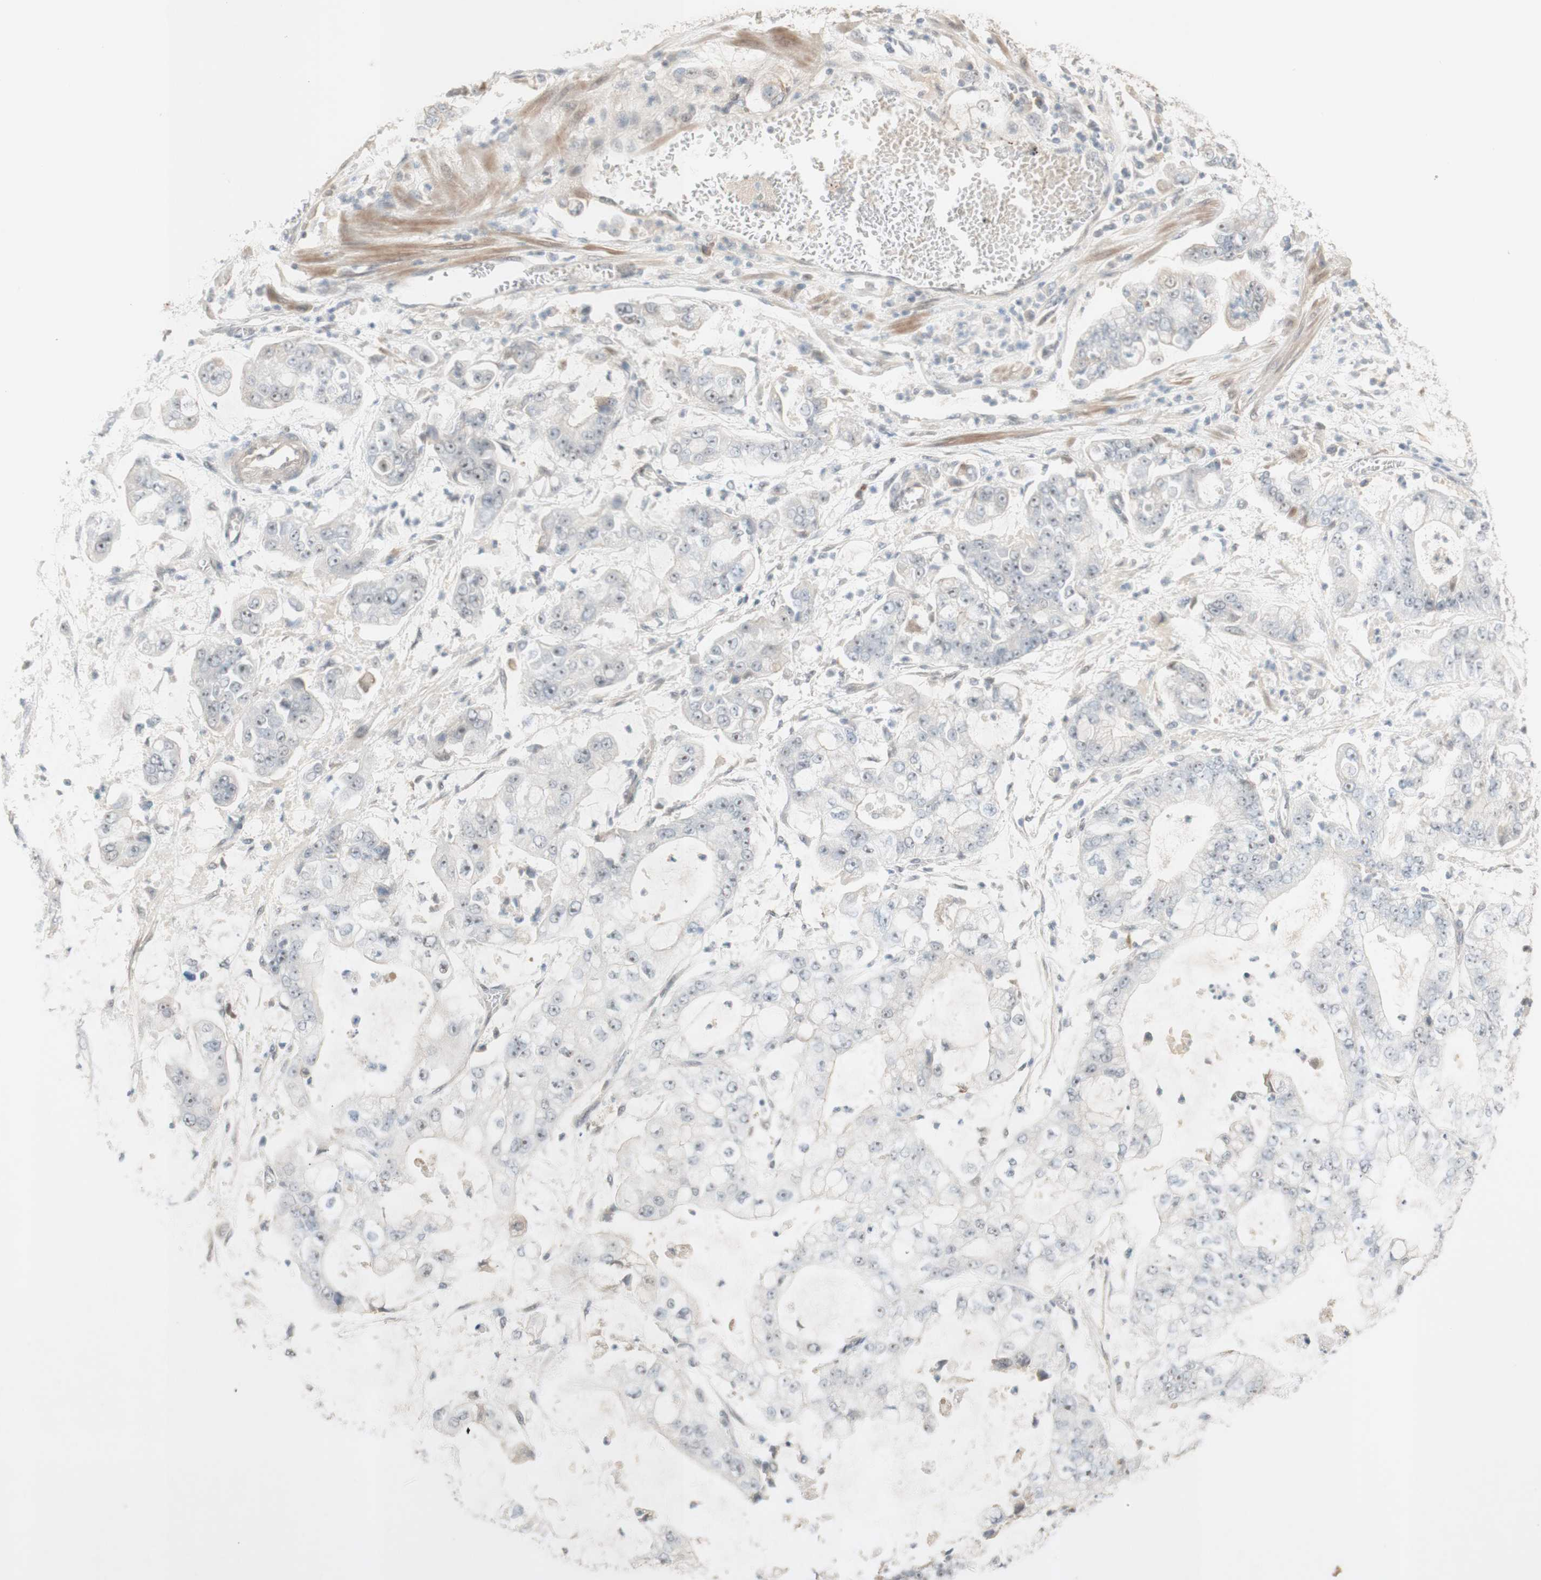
{"staining": {"intensity": "negative", "quantity": "none", "location": "none"}, "tissue": "stomach cancer", "cell_type": "Tumor cells", "image_type": "cancer", "snomed": [{"axis": "morphology", "description": "Adenocarcinoma, NOS"}, {"axis": "topography", "description": "Stomach"}], "caption": "This is a histopathology image of immunohistochemistry staining of stomach cancer, which shows no expression in tumor cells.", "gene": "PLCD4", "patient": {"sex": "male", "age": 76}}